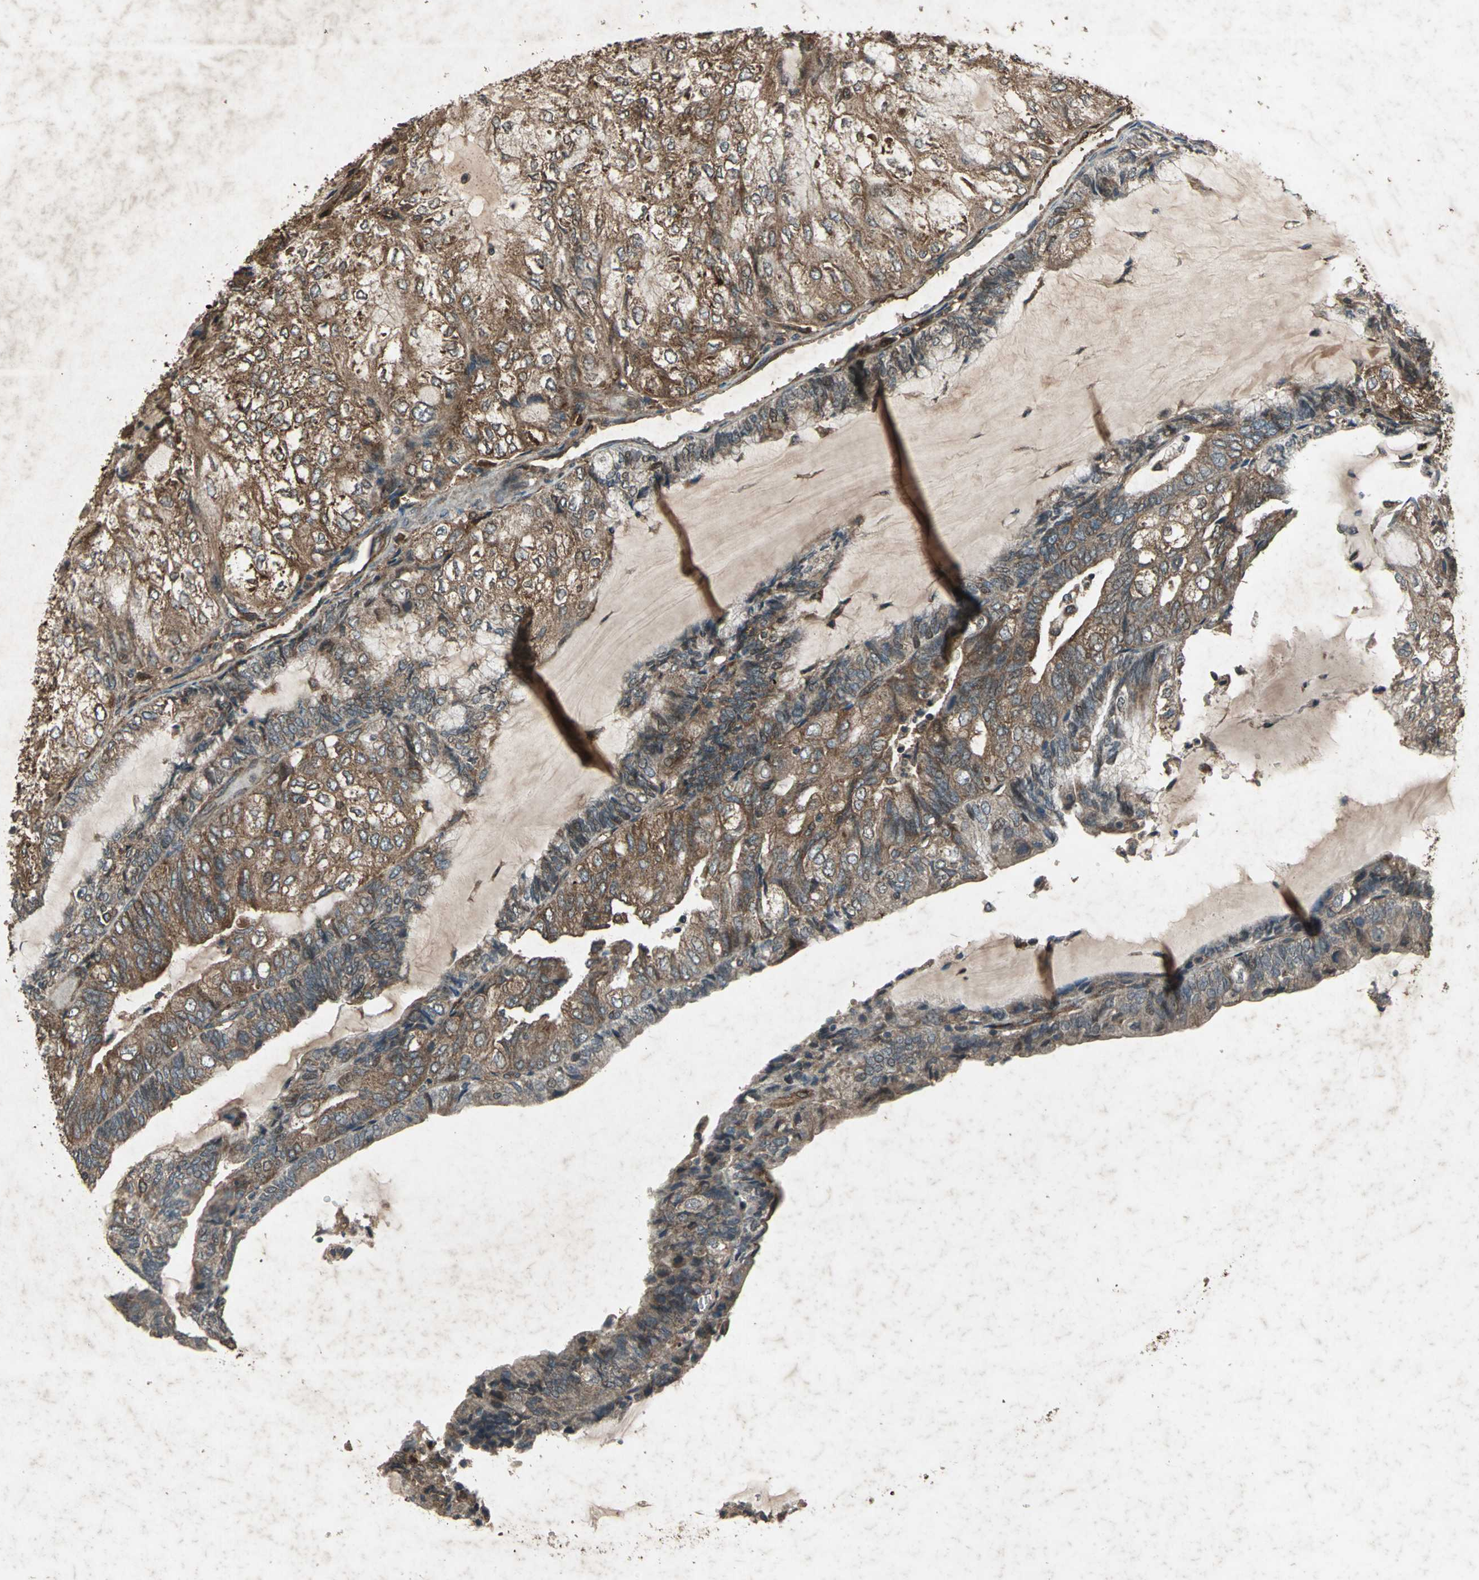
{"staining": {"intensity": "moderate", "quantity": ">75%", "location": "cytoplasmic/membranous"}, "tissue": "endometrial cancer", "cell_type": "Tumor cells", "image_type": "cancer", "snomed": [{"axis": "morphology", "description": "Adenocarcinoma, NOS"}, {"axis": "topography", "description": "Endometrium"}], "caption": "A photomicrograph showing moderate cytoplasmic/membranous staining in approximately >75% of tumor cells in endometrial cancer (adenocarcinoma), as visualized by brown immunohistochemical staining.", "gene": "SEPTIN4", "patient": {"sex": "female", "age": 81}}